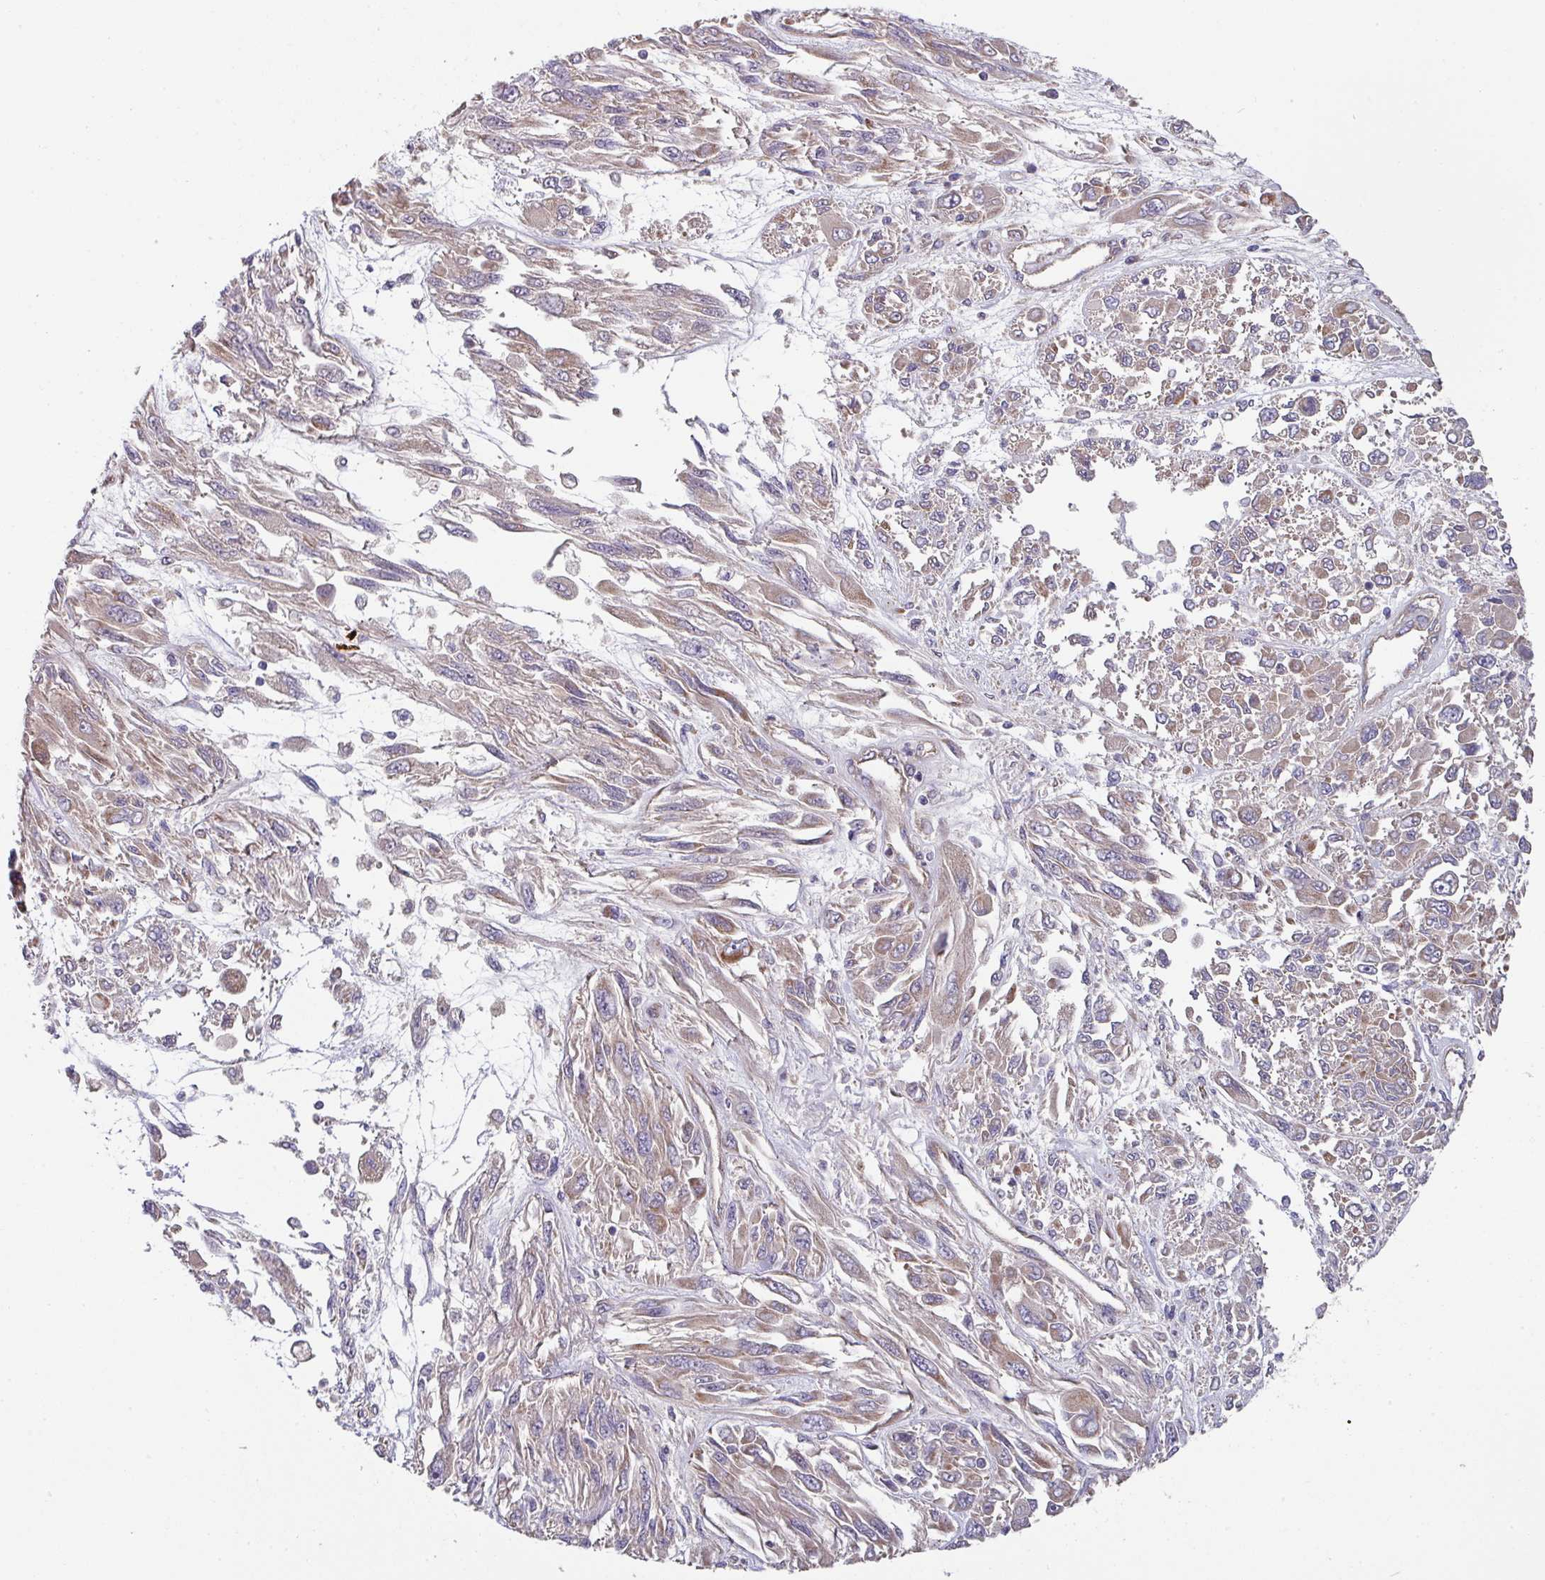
{"staining": {"intensity": "weak", "quantity": ">75%", "location": "cytoplasmic/membranous"}, "tissue": "melanoma", "cell_type": "Tumor cells", "image_type": "cancer", "snomed": [{"axis": "morphology", "description": "Malignant melanoma, NOS"}, {"axis": "topography", "description": "Skin"}], "caption": "Immunohistochemical staining of human malignant melanoma demonstrates low levels of weak cytoplasmic/membranous protein staining in about >75% of tumor cells.", "gene": "DCAF12L2", "patient": {"sex": "female", "age": 91}}